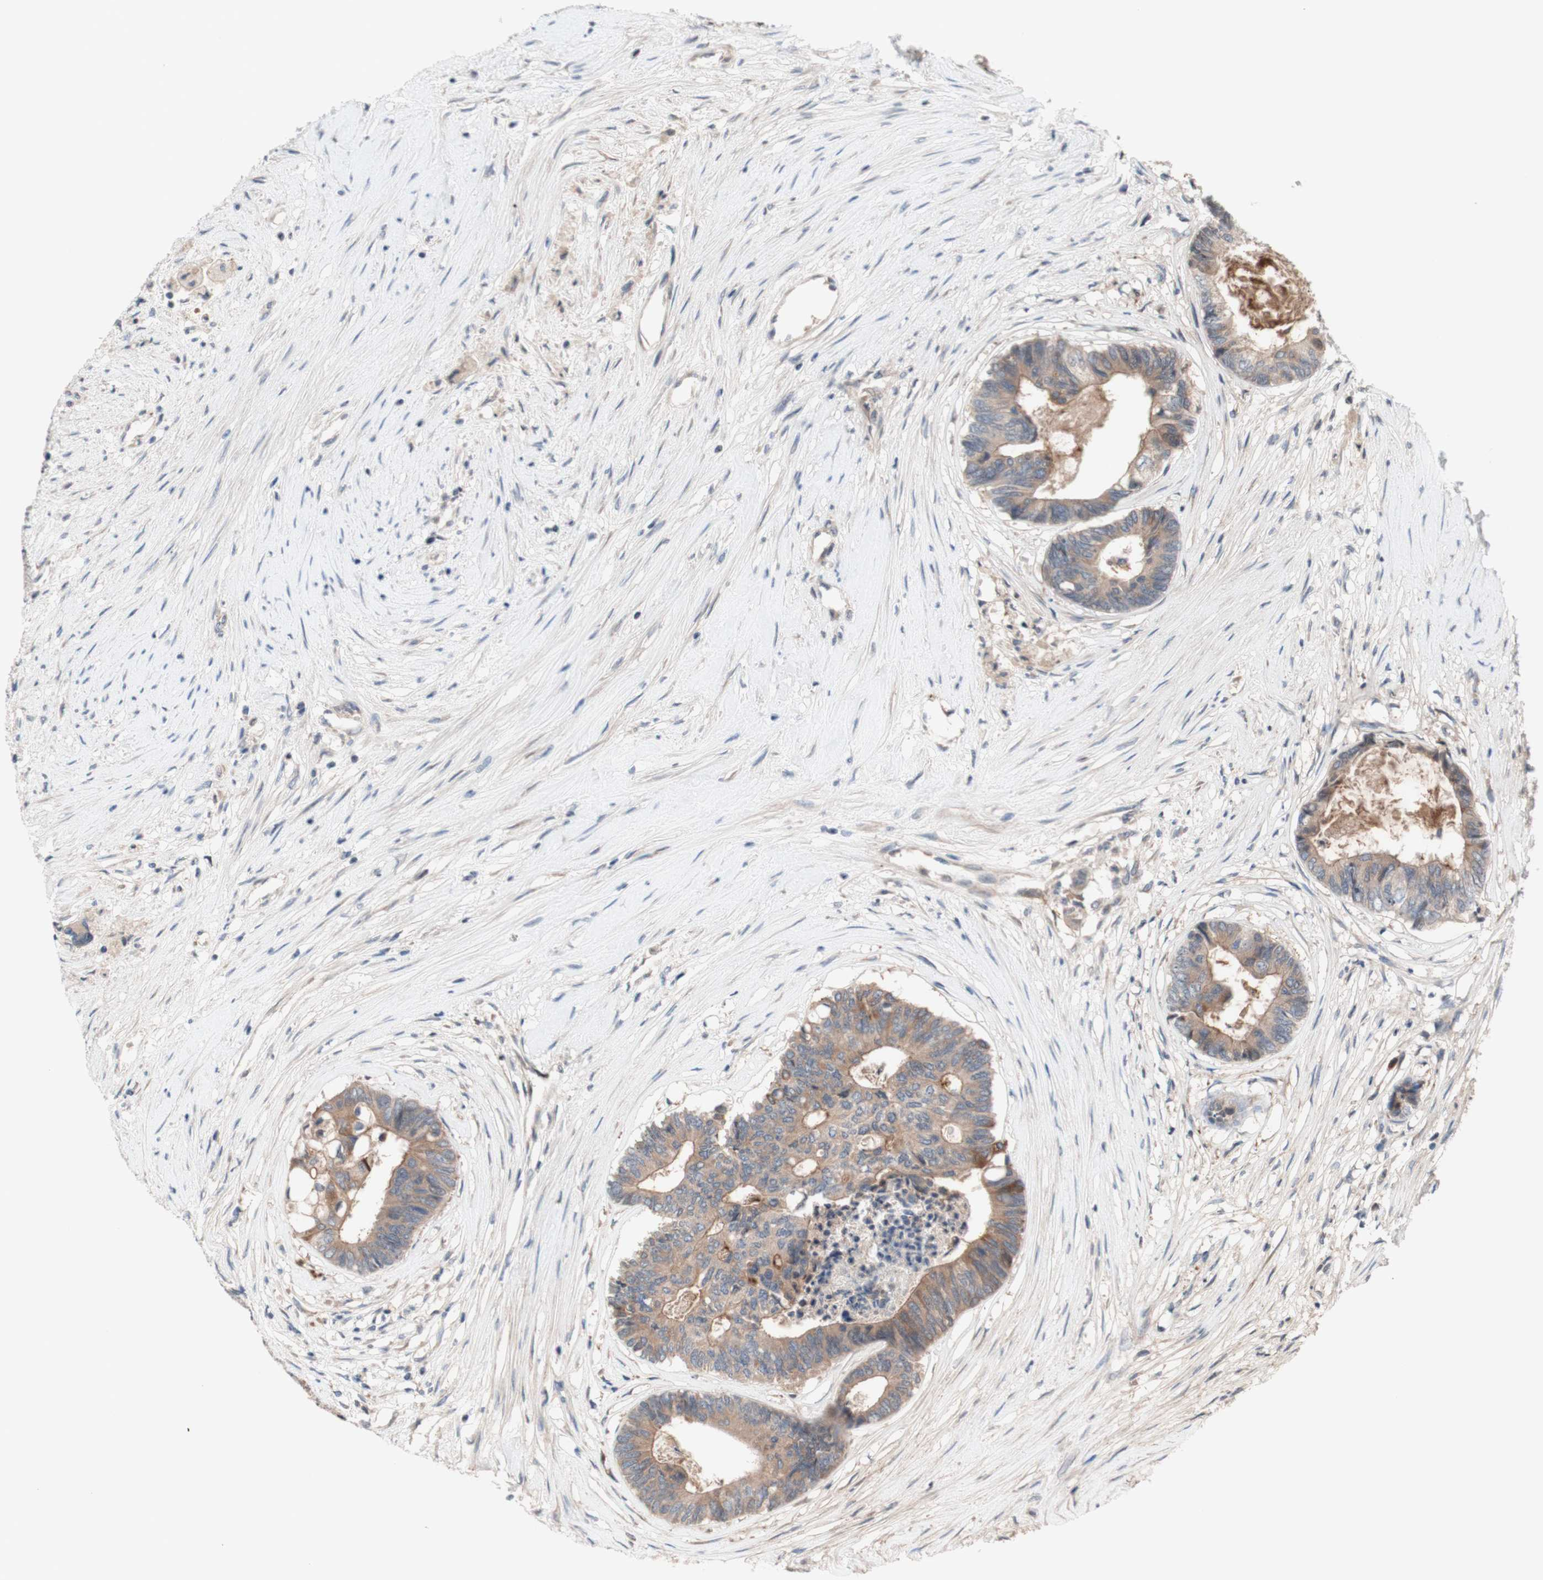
{"staining": {"intensity": "weak", "quantity": ">75%", "location": "cytoplasmic/membranous"}, "tissue": "colorectal cancer", "cell_type": "Tumor cells", "image_type": "cancer", "snomed": [{"axis": "morphology", "description": "Adenocarcinoma, NOS"}, {"axis": "topography", "description": "Rectum"}], "caption": "The photomicrograph demonstrates staining of colorectal cancer (adenocarcinoma), revealing weak cytoplasmic/membranous protein positivity (brown color) within tumor cells.", "gene": "CD55", "patient": {"sex": "male", "age": 63}}